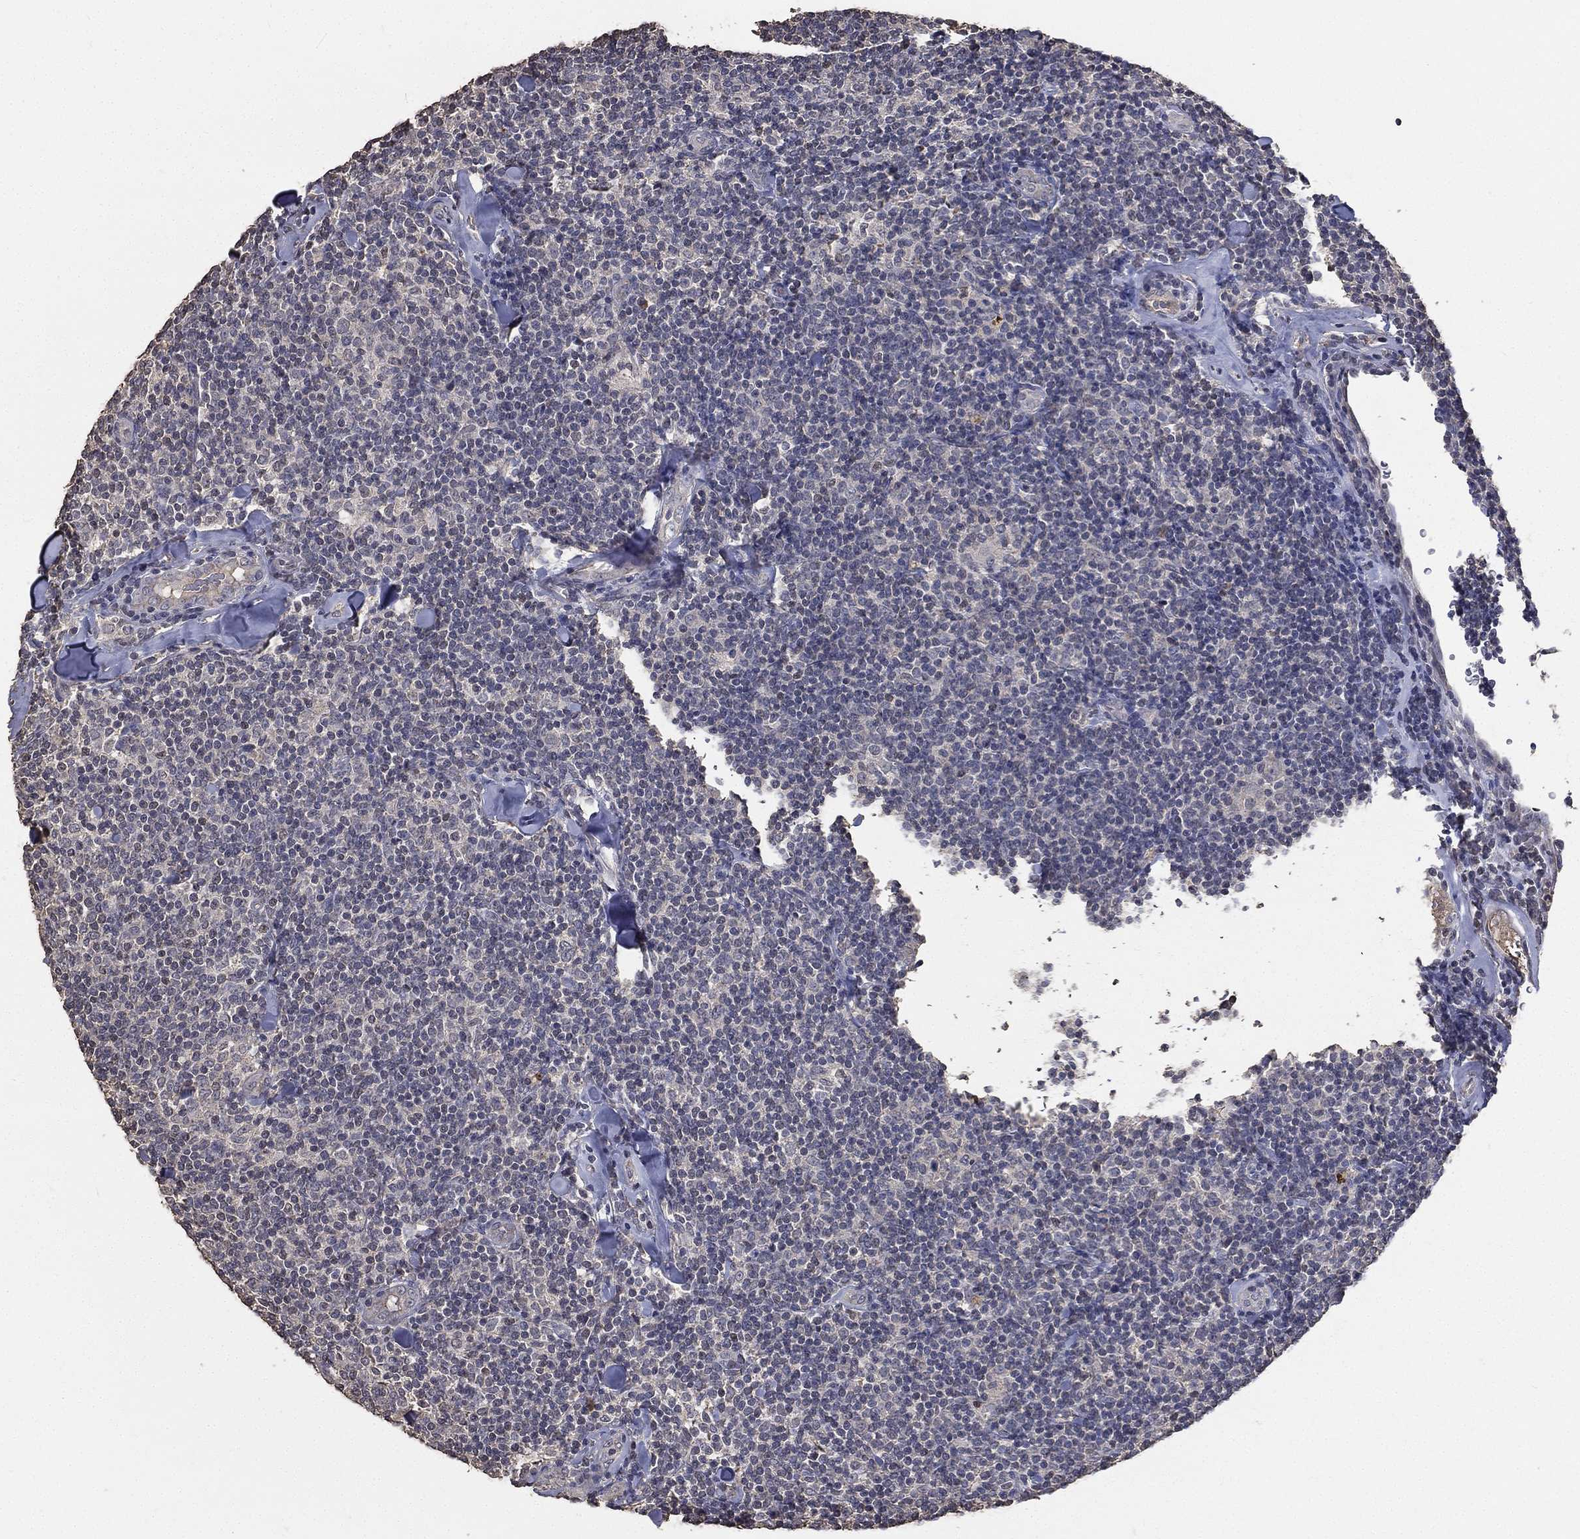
{"staining": {"intensity": "negative", "quantity": "none", "location": "none"}, "tissue": "lymphoma", "cell_type": "Tumor cells", "image_type": "cancer", "snomed": [{"axis": "morphology", "description": "Malignant lymphoma, non-Hodgkin's type, Low grade"}, {"axis": "topography", "description": "Lymph node"}], "caption": "Lymphoma stained for a protein using IHC displays no positivity tumor cells.", "gene": "SNAP25", "patient": {"sex": "female", "age": 56}}